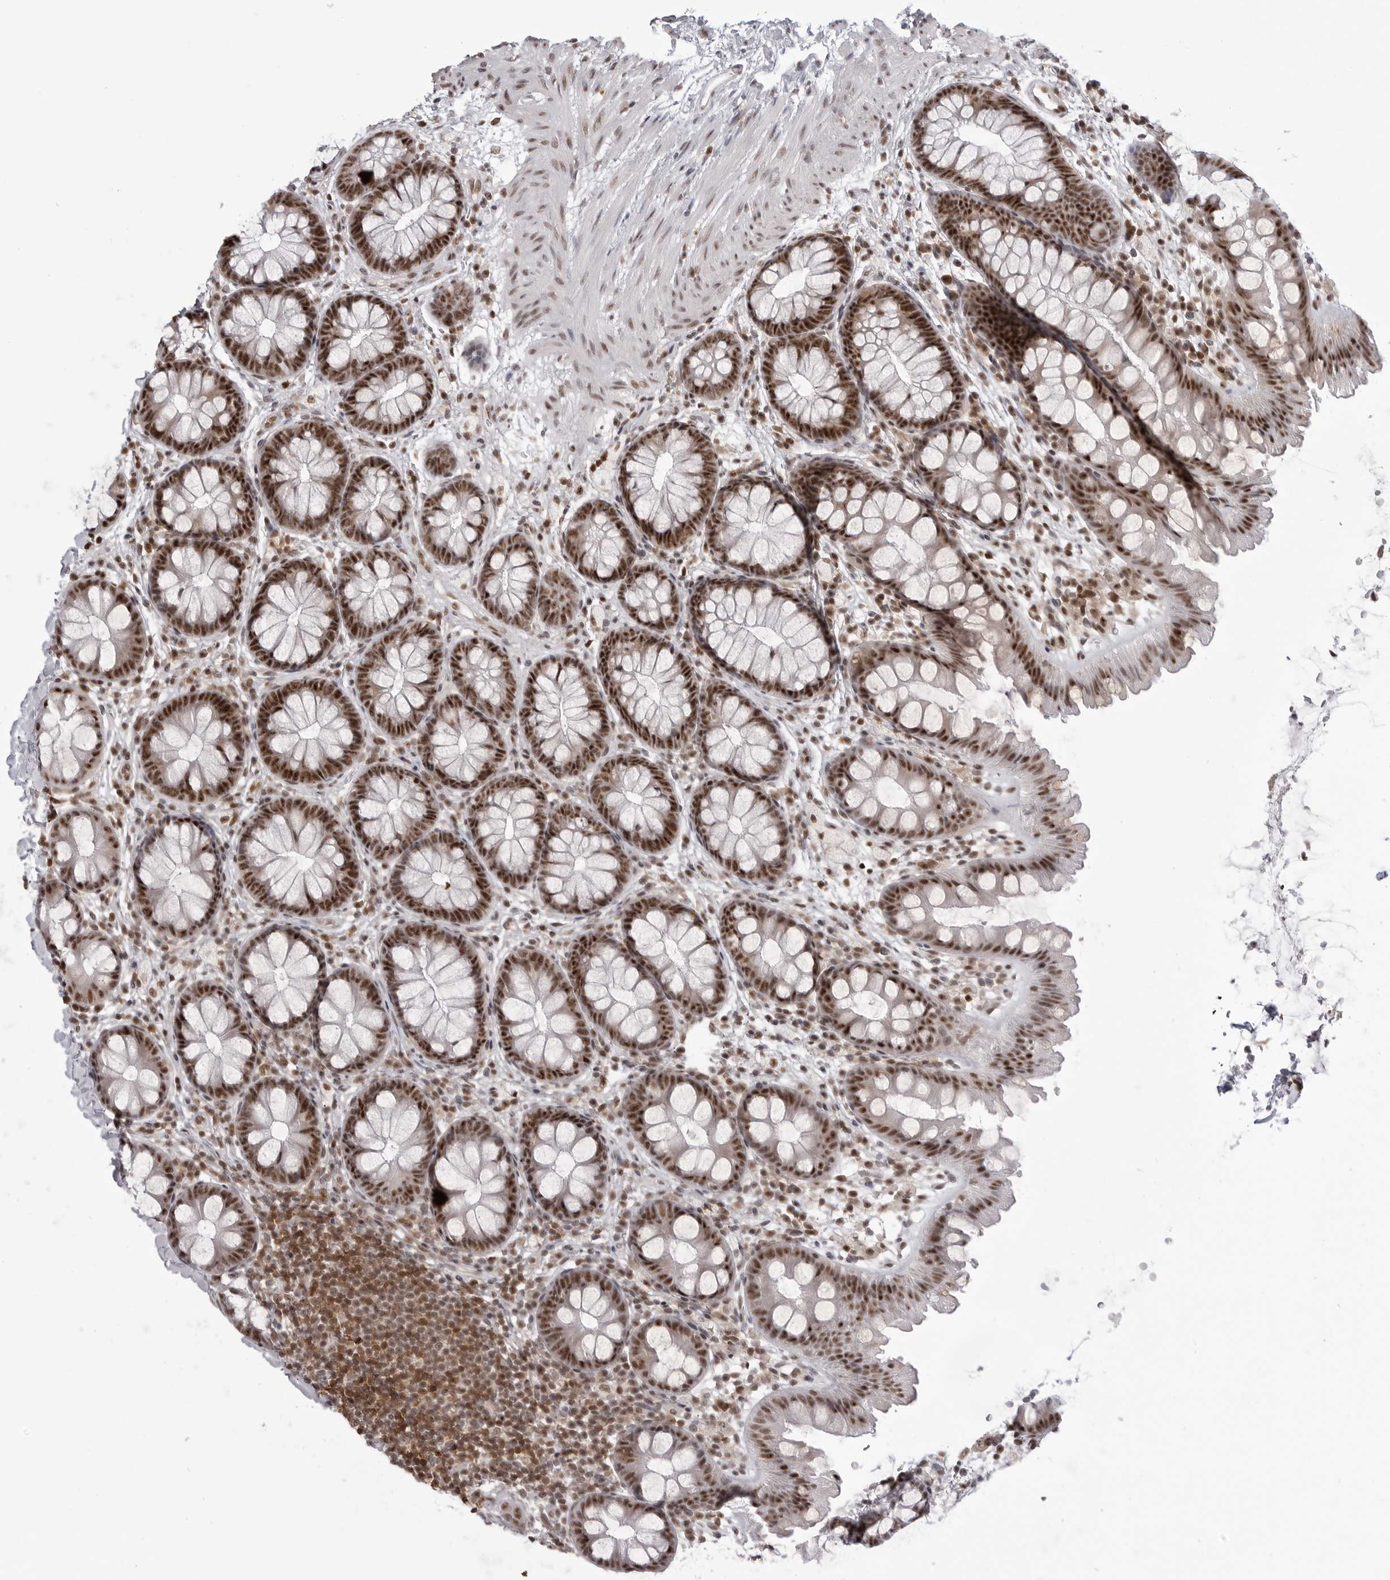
{"staining": {"intensity": "moderate", "quantity": ">75%", "location": "nuclear"}, "tissue": "colon", "cell_type": "Endothelial cells", "image_type": "normal", "snomed": [{"axis": "morphology", "description": "Normal tissue, NOS"}, {"axis": "topography", "description": "Colon"}], "caption": "Immunohistochemistry (IHC) of normal human colon demonstrates medium levels of moderate nuclear positivity in about >75% of endothelial cells.", "gene": "WRAP53", "patient": {"sex": "female", "age": 62}}